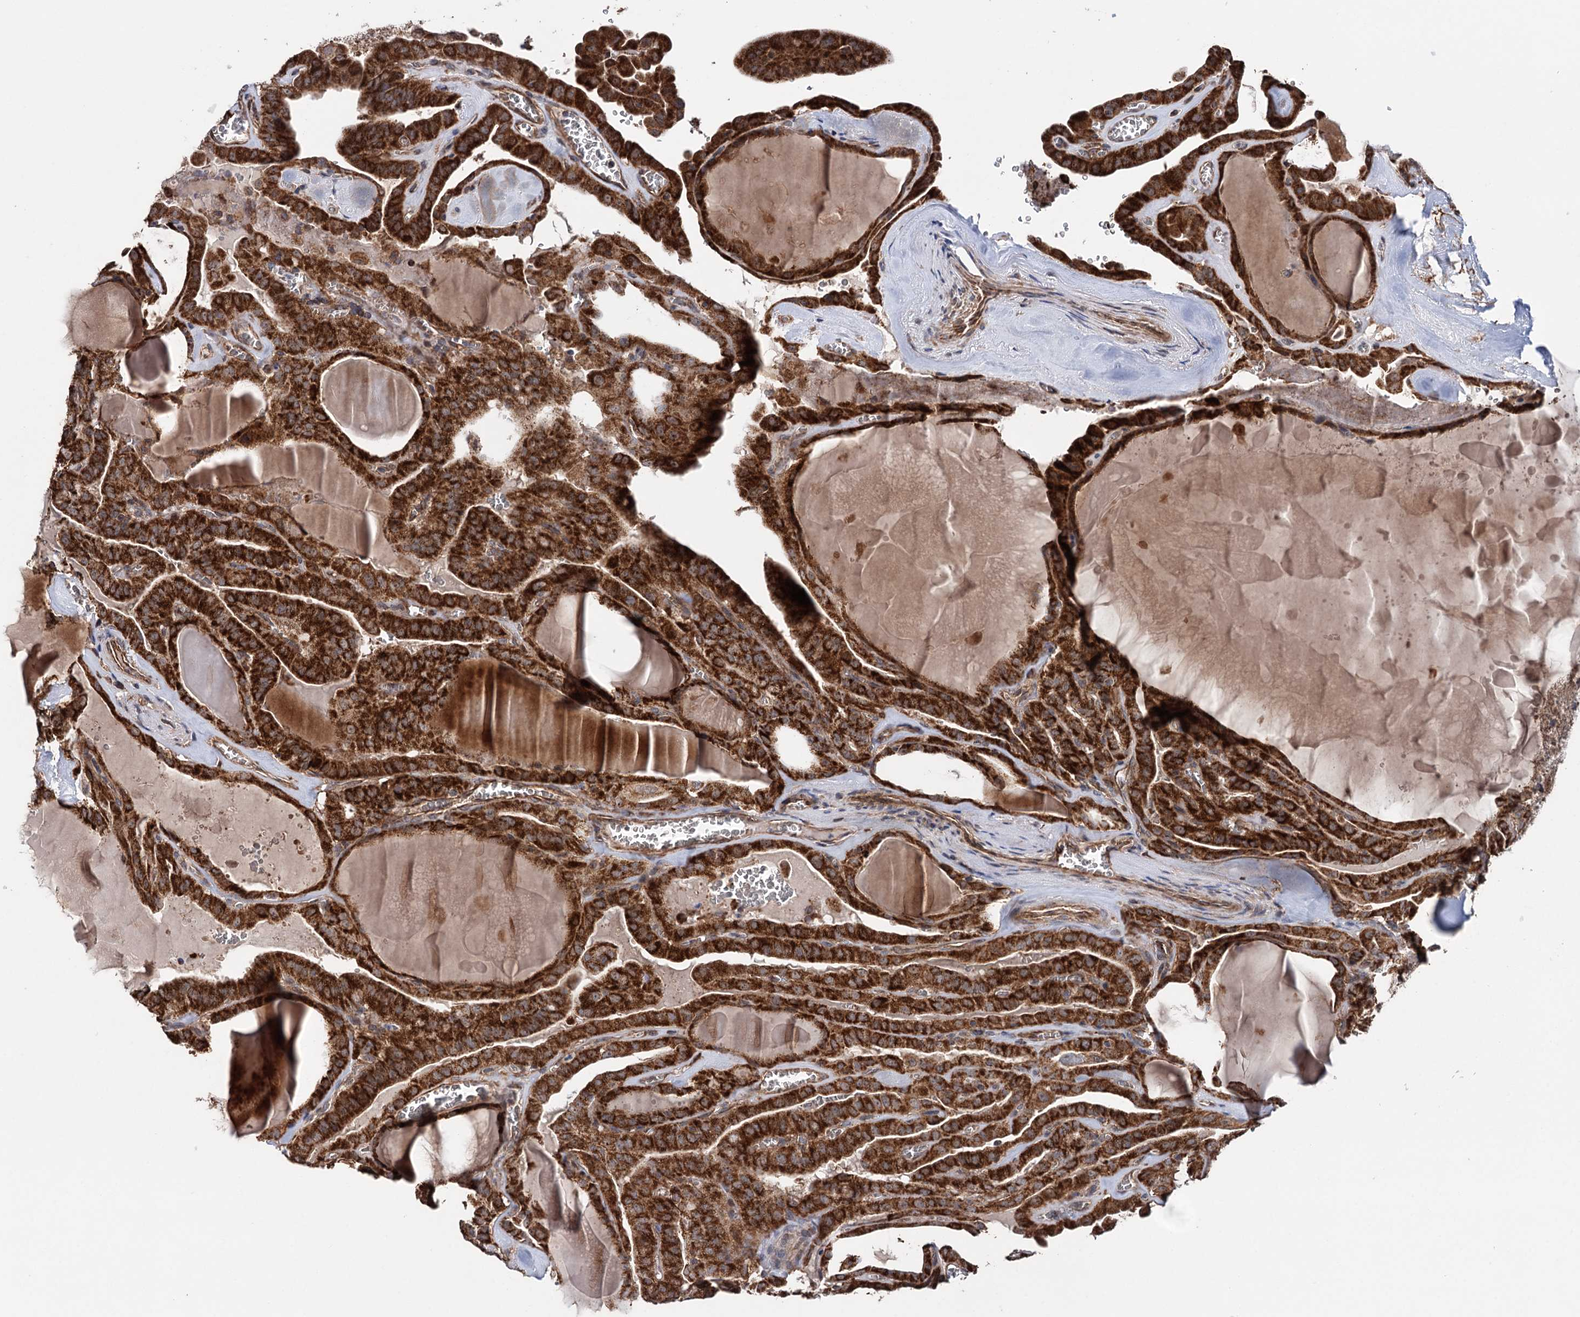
{"staining": {"intensity": "strong", "quantity": ">75%", "location": "cytoplasmic/membranous"}, "tissue": "thyroid cancer", "cell_type": "Tumor cells", "image_type": "cancer", "snomed": [{"axis": "morphology", "description": "Papillary adenocarcinoma, NOS"}, {"axis": "topography", "description": "Thyroid gland"}], "caption": "A histopathology image of human papillary adenocarcinoma (thyroid) stained for a protein displays strong cytoplasmic/membranous brown staining in tumor cells.", "gene": "SUCLA2", "patient": {"sex": "male", "age": 52}}